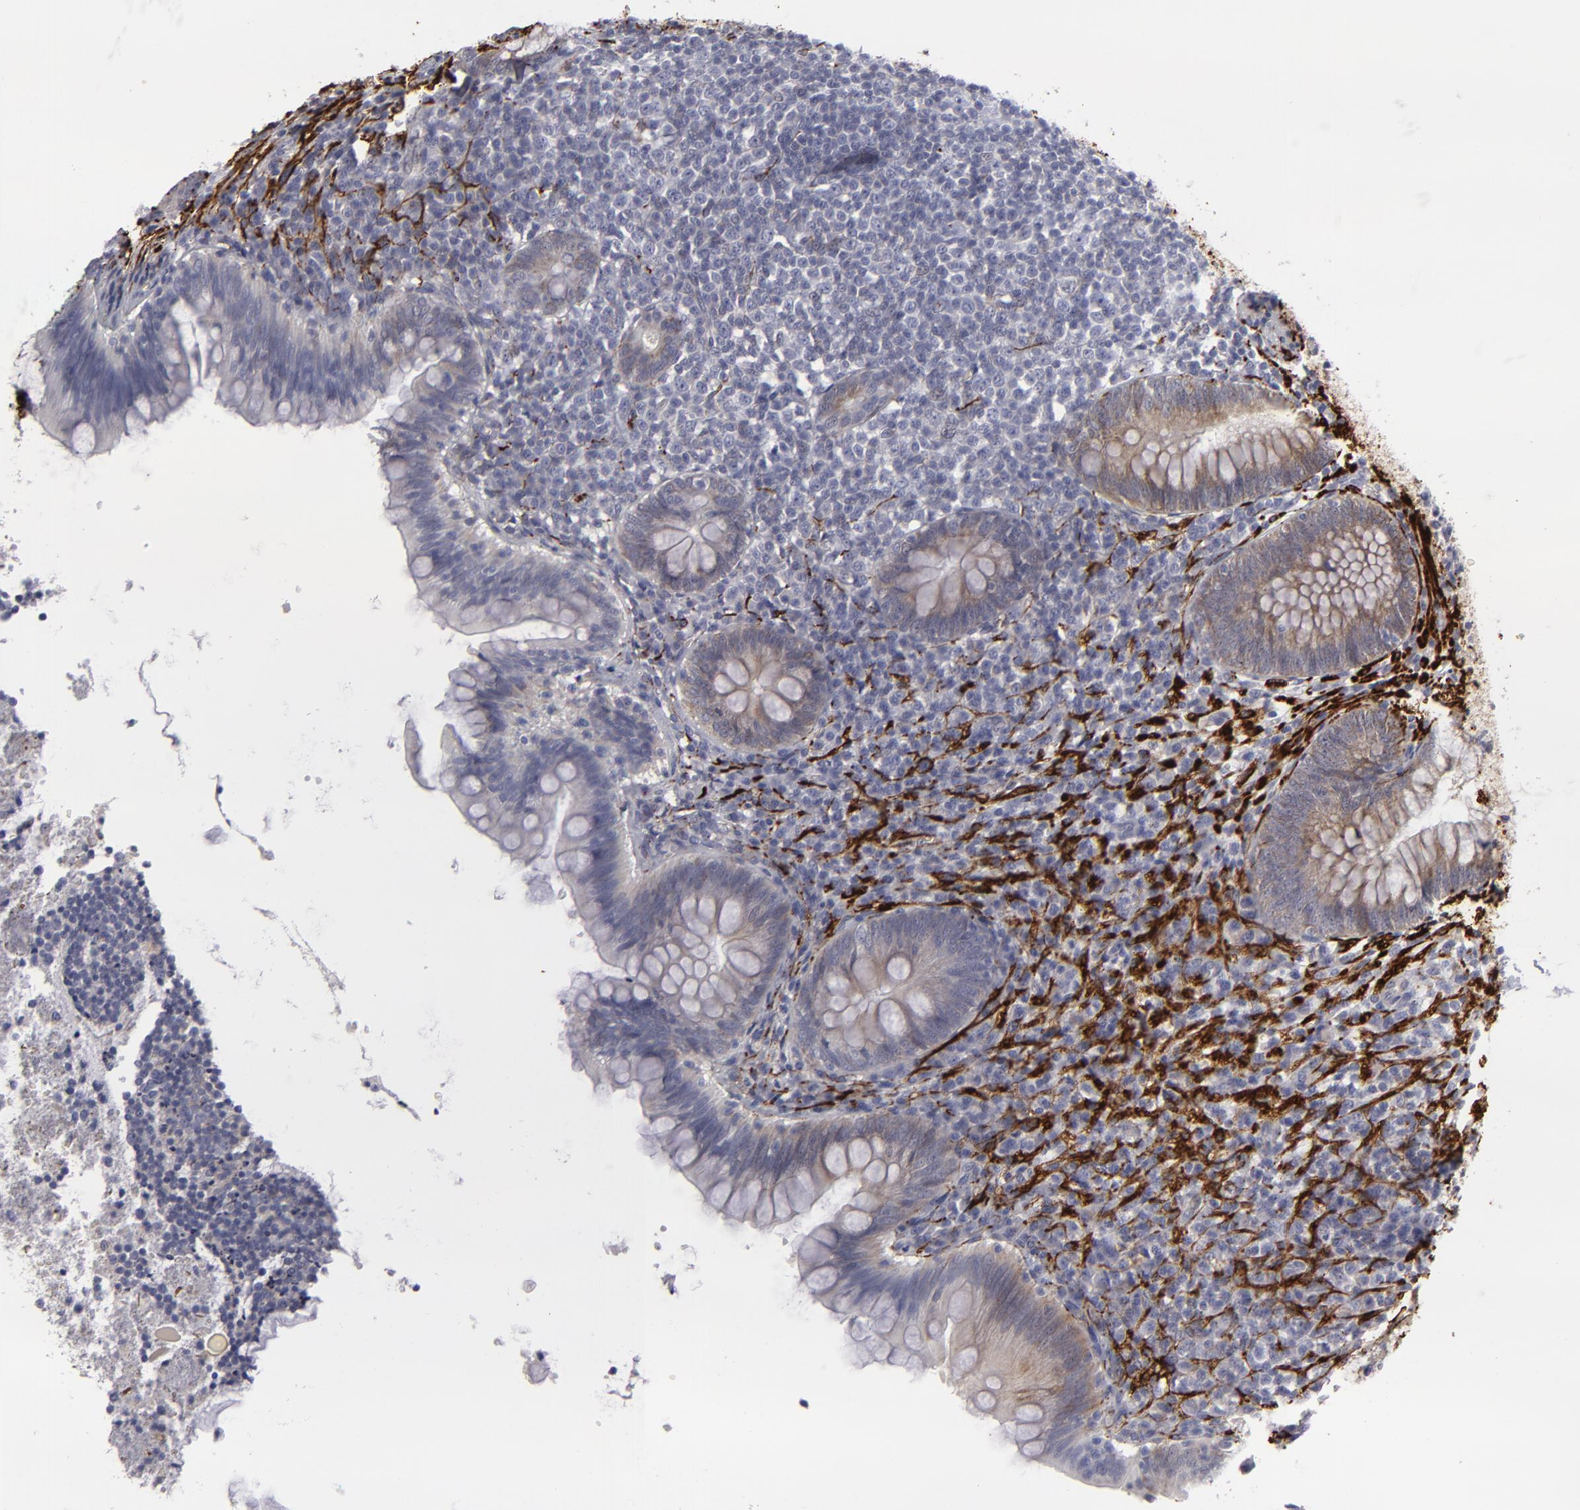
{"staining": {"intensity": "negative", "quantity": "none", "location": "none"}, "tissue": "appendix", "cell_type": "Glandular cells", "image_type": "normal", "snomed": [{"axis": "morphology", "description": "Normal tissue, NOS"}, {"axis": "topography", "description": "Appendix"}], "caption": "This micrograph is of normal appendix stained with IHC to label a protein in brown with the nuclei are counter-stained blue. There is no expression in glandular cells. (DAB (3,3'-diaminobenzidine) immunohistochemistry with hematoxylin counter stain).", "gene": "ALCAM", "patient": {"sex": "female", "age": 66}}